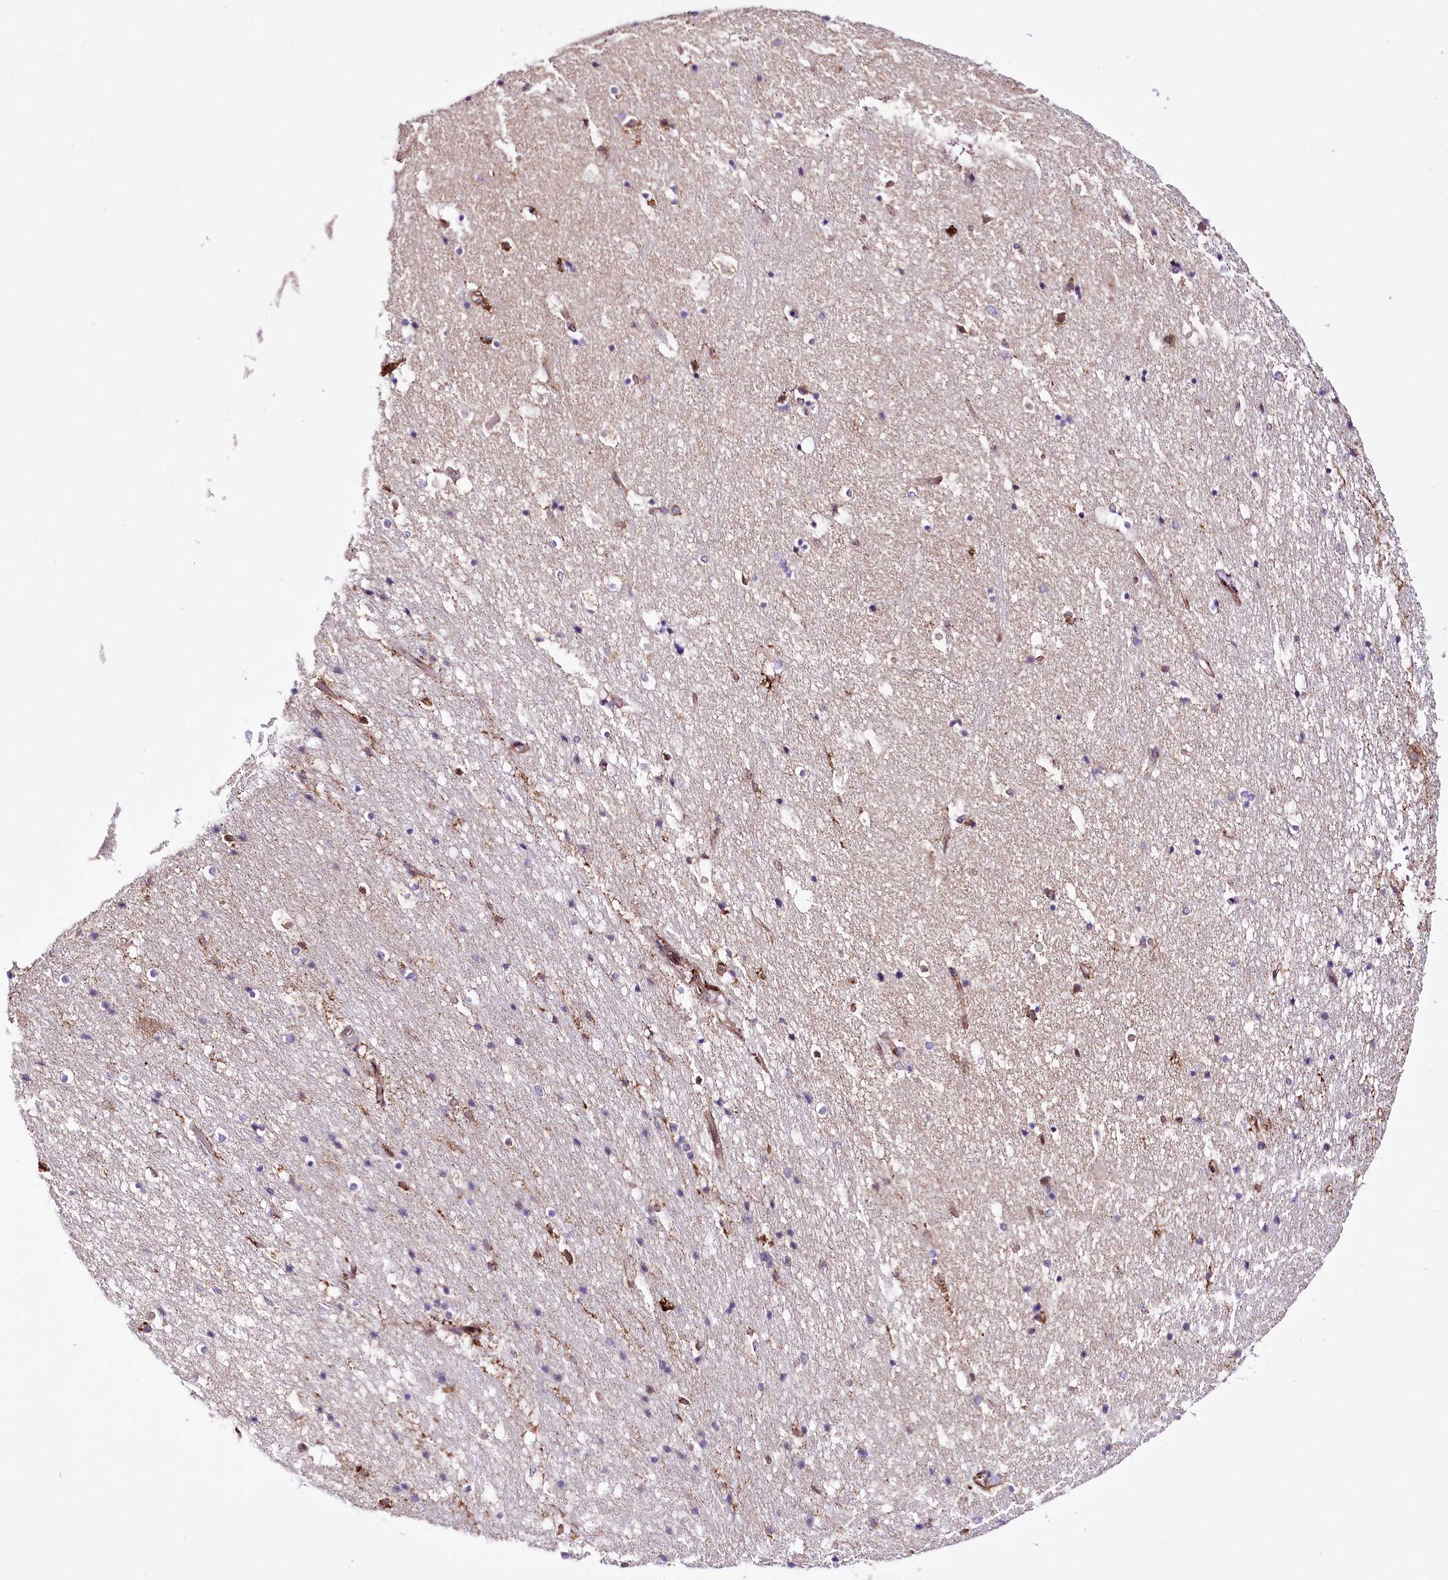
{"staining": {"intensity": "weak", "quantity": "<25%", "location": "cytoplasmic/membranous"}, "tissue": "hippocampus", "cell_type": "Glial cells", "image_type": "normal", "snomed": [{"axis": "morphology", "description": "Normal tissue, NOS"}, {"axis": "topography", "description": "Hippocampus"}], "caption": "High power microscopy micrograph of an IHC histopathology image of unremarkable hippocampus, revealing no significant staining in glial cells. (DAB immunohistochemistry (IHC) visualized using brightfield microscopy, high magnification).", "gene": "WWC1", "patient": {"sex": "female", "age": 52}}